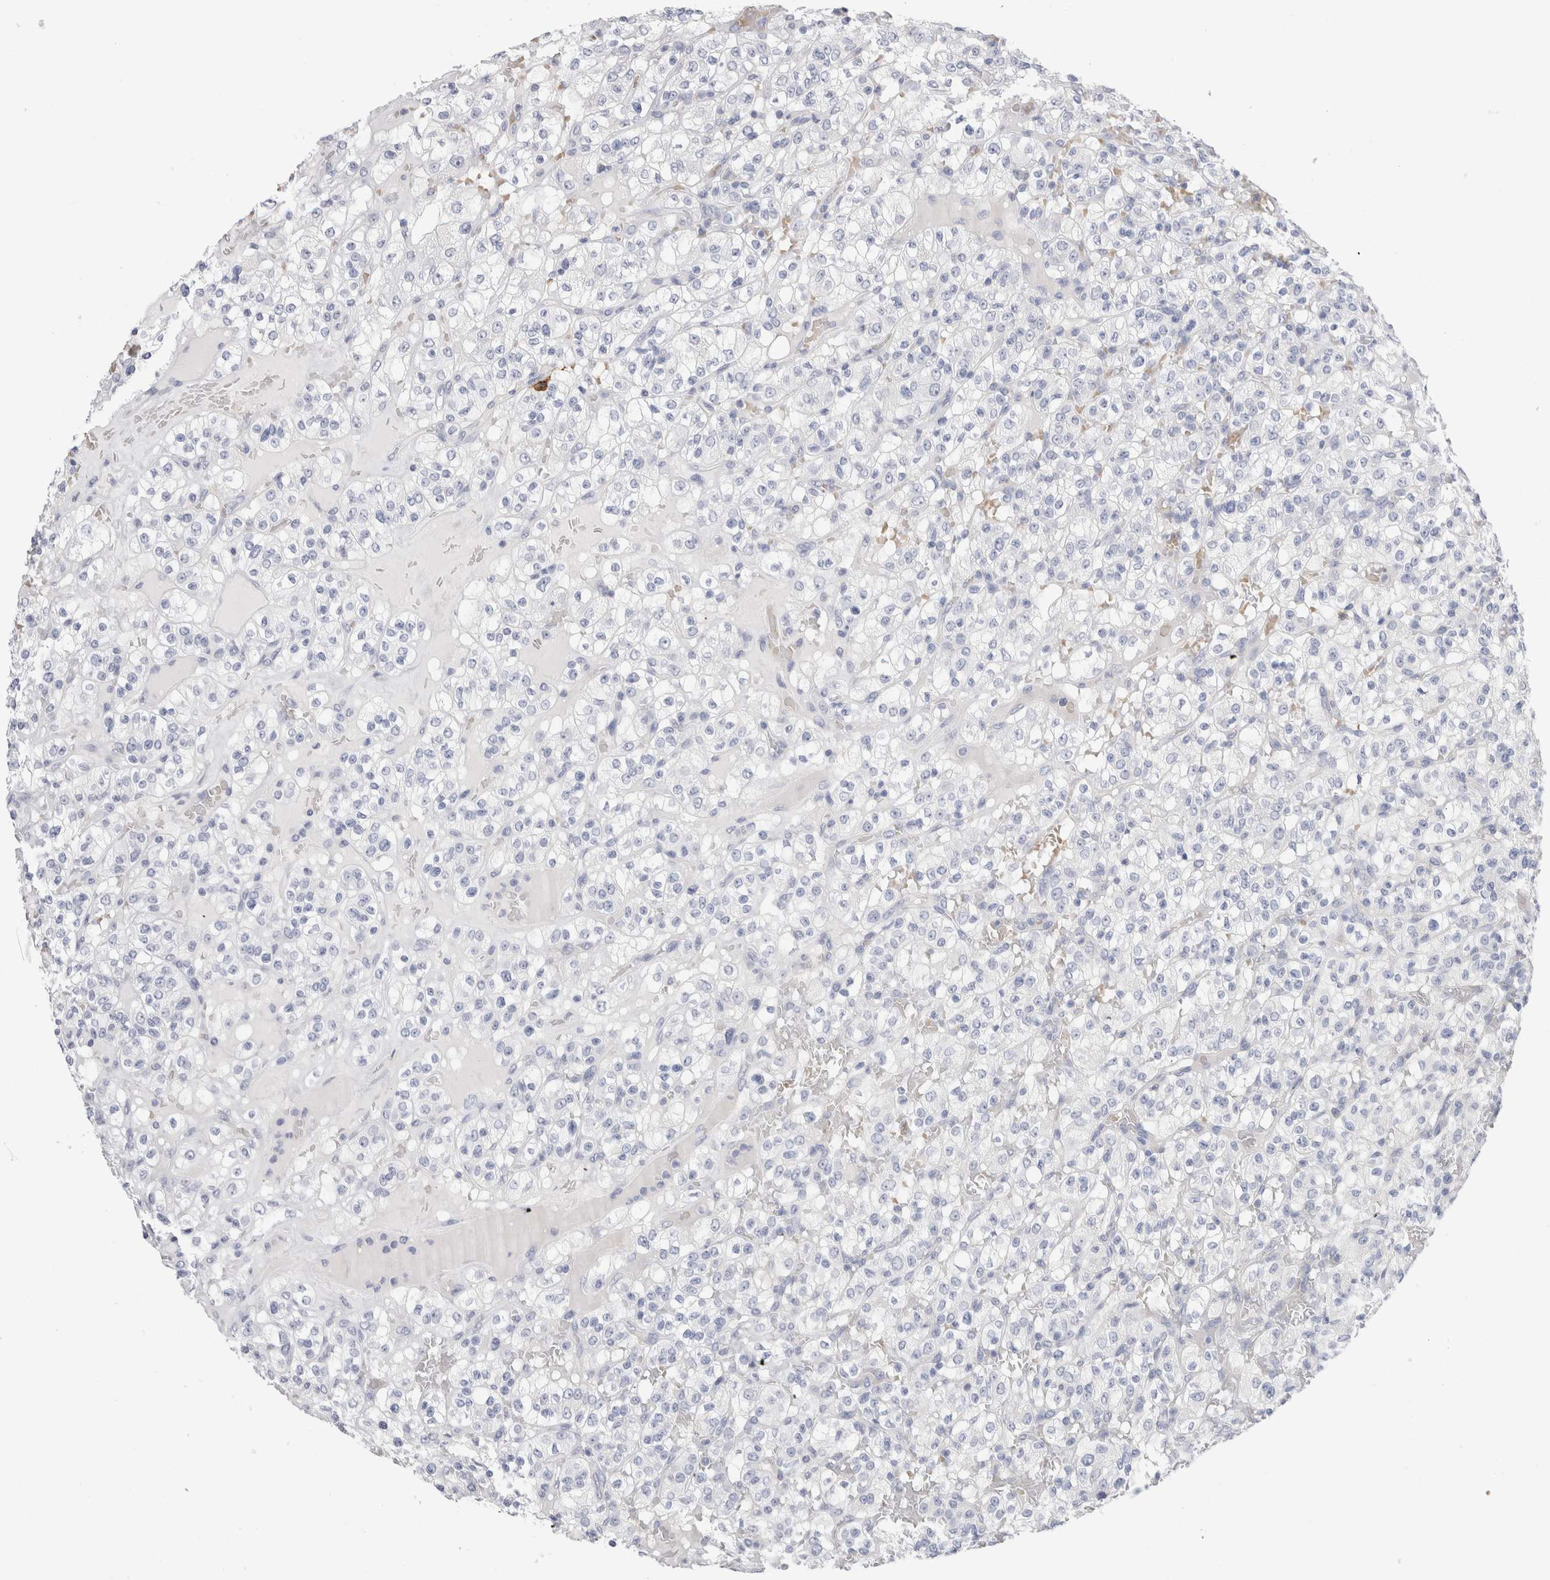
{"staining": {"intensity": "negative", "quantity": "none", "location": "none"}, "tissue": "renal cancer", "cell_type": "Tumor cells", "image_type": "cancer", "snomed": [{"axis": "morphology", "description": "Normal tissue, NOS"}, {"axis": "morphology", "description": "Adenocarcinoma, NOS"}, {"axis": "topography", "description": "Kidney"}], "caption": "Immunohistochemical staining of human renal cancer (adenocarcinoma) shows no significant expression in tumor cells.", "gene": "CD38", "patient": {"sex": "female", "age": 72}}